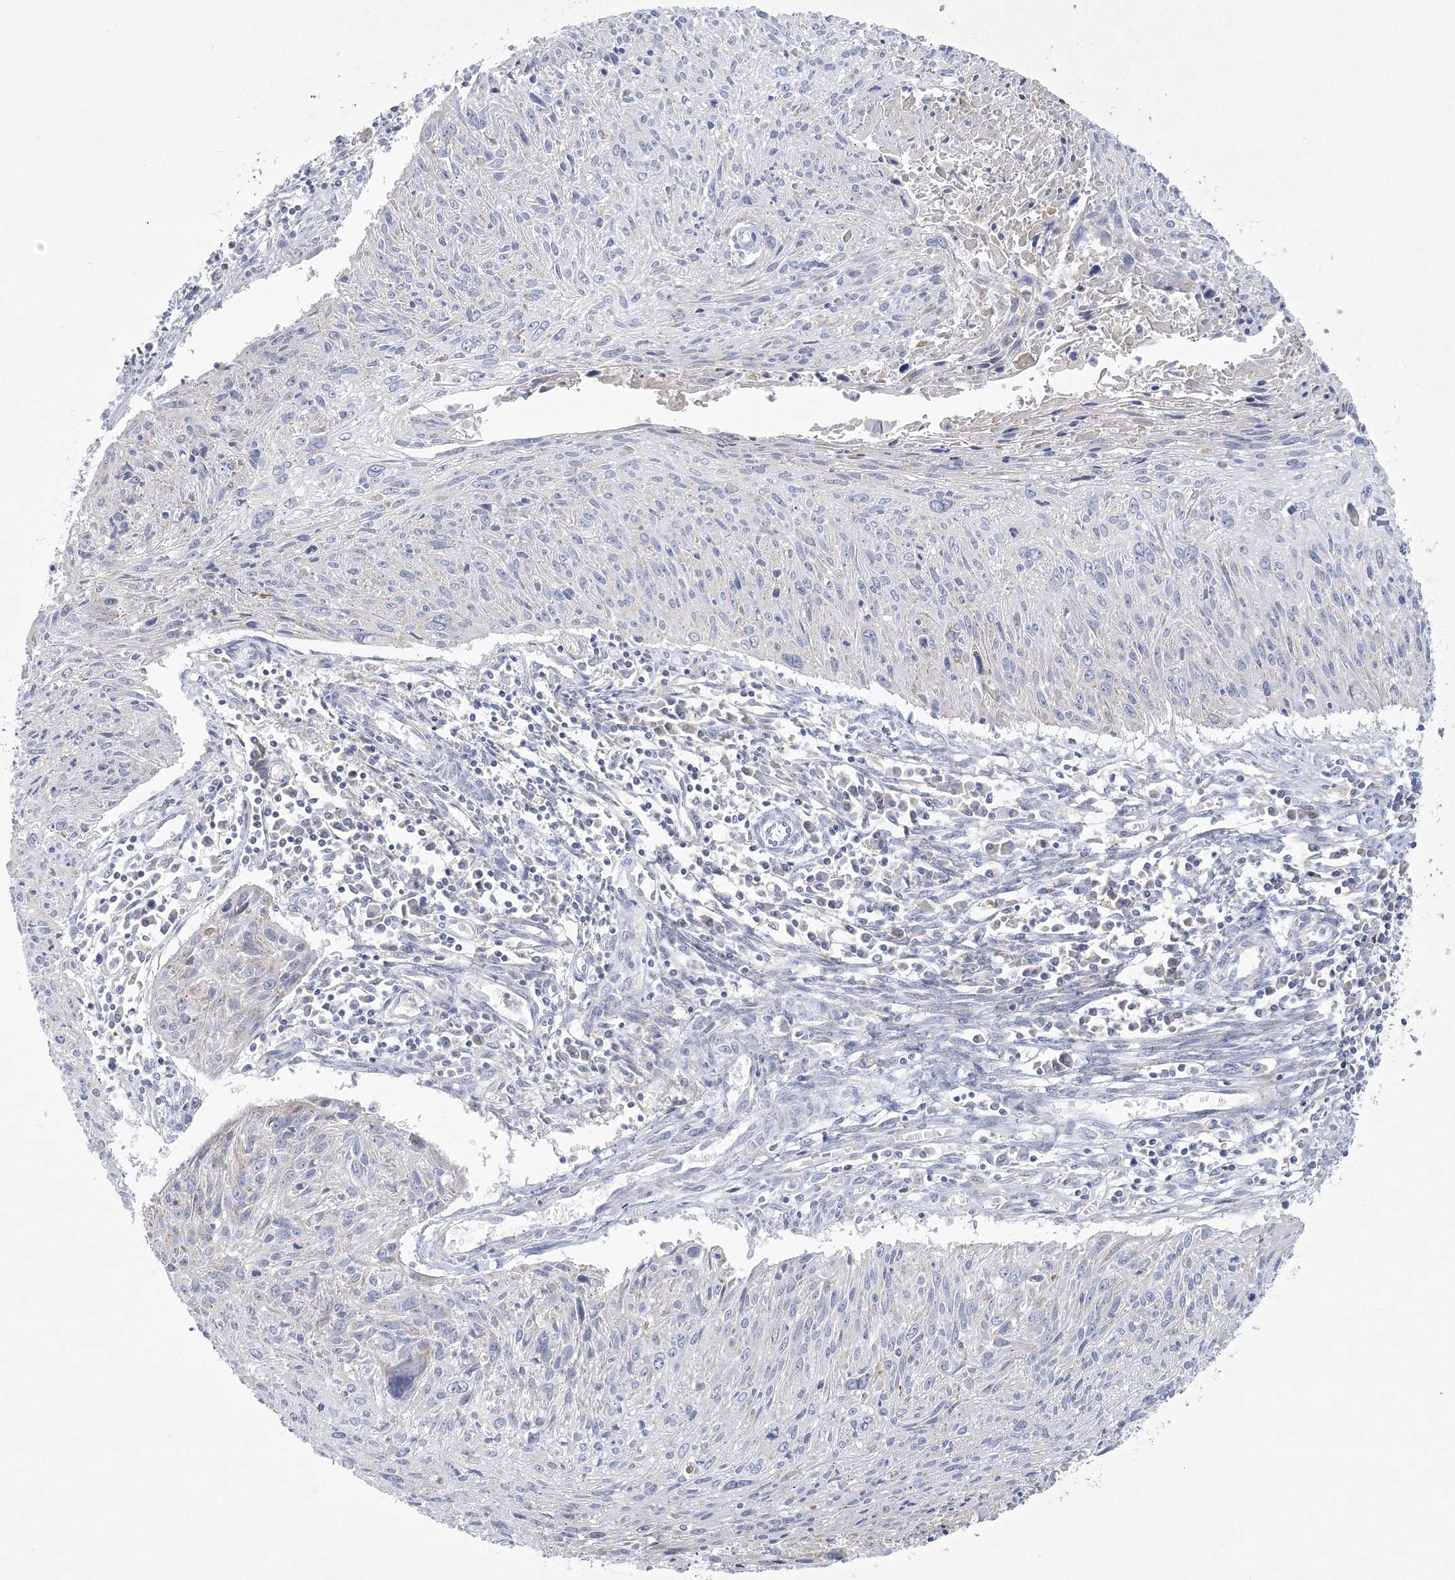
{"staining": {"intensity": "negative", "quantity": "none", "location": "none"}, "tissue": "cervical cancer", "cell_type": "Tumor cells", "image_type": "cancer", "snomed": [{"axis": "morphology", "description": "Squamous cell carcinoma, NOS"}, {"axis": "topography", "description": "Cervix"}], "caption": "A micrograph of human cervical squamous cell carcinoma is negative for staining in tumor cells. (Immunohistochemistry (ihc), brightfield microscopy, high magnification).", "gene": "NIPAL1", "patient": {"sex": "female", "age": 51}}